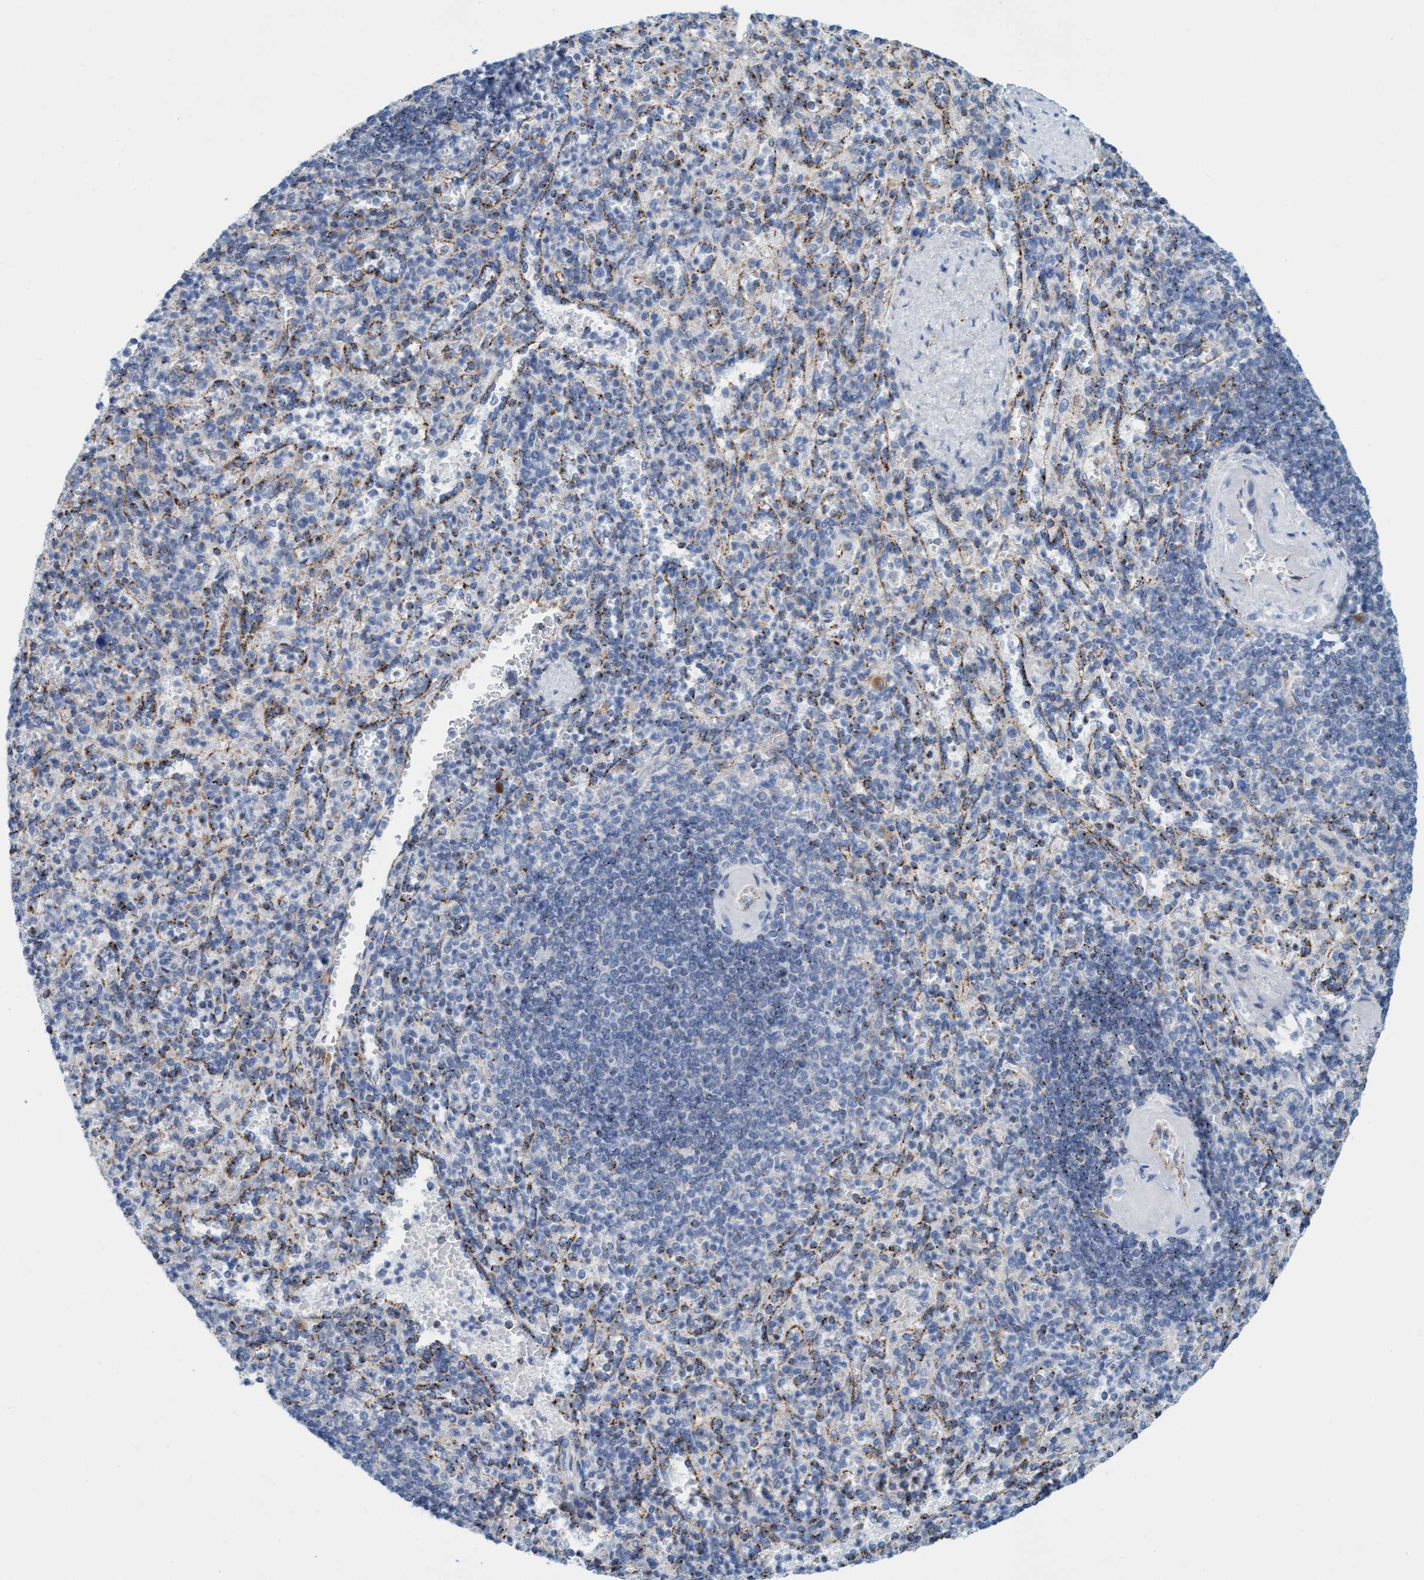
{"staining": {"intensity": "moderate", "quantity": "<25%", "location": "cytoplasmic/membranous"}, "tissue": "spleen", "cell_type": "Cells in red pulp", "image_type": "normal", "snomed": [{"axis": "morphology", "description": "Normal tissue, NOS"}, {"axis": "topography", "description": "Spleen"}], "caption": "IHC (DAB (3,3'-diaminobenzidine)) staining of normal human spleen reveals moderate cytoplasmic/membranous protein expression in approximately <25% of cells in red pulp. (Brightfield microscopy of DAB IHC at high magnification).", "gene": "SGSH", "patient": {"sex": "female", "age": 74}}